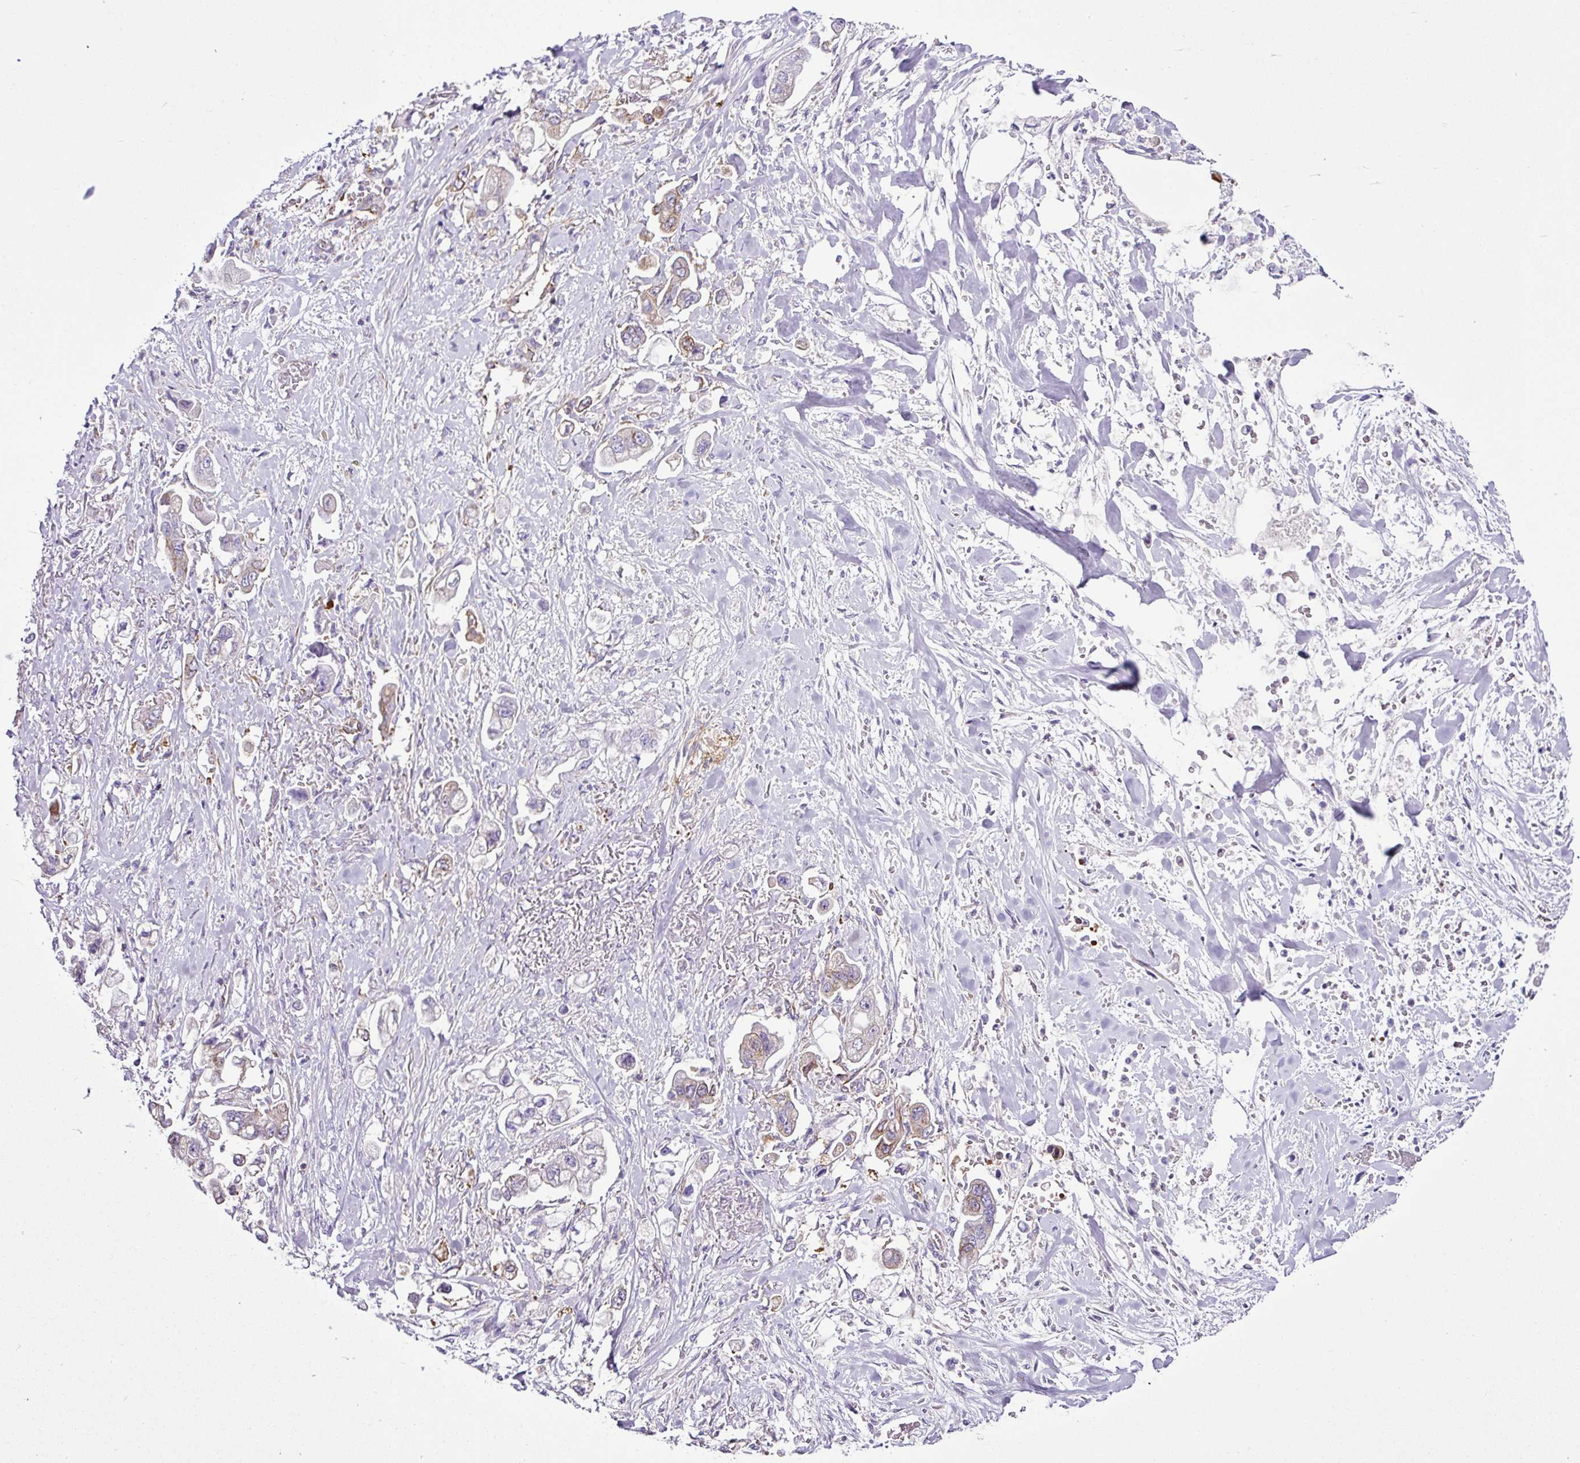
{"staining": {"intensity": "weak", "quantity": "<25%", "location": "cytoplasmic/membranous"}, "tissue": "stomach cancer", "cell_type": "Tumor cells", "image_type": "cancer", "snomed": [{"axis": "morphology", "description": "Adenocarcinoma, NOS"}, {"axis": "topography", "description": "Stomach"}], "caption": "An image of stomach adenocarcinoma stained for a protein demonstrates no brown staining in tumor cells.", "gene": "EME2", "patient": {"sex": "male", "age": 62}}